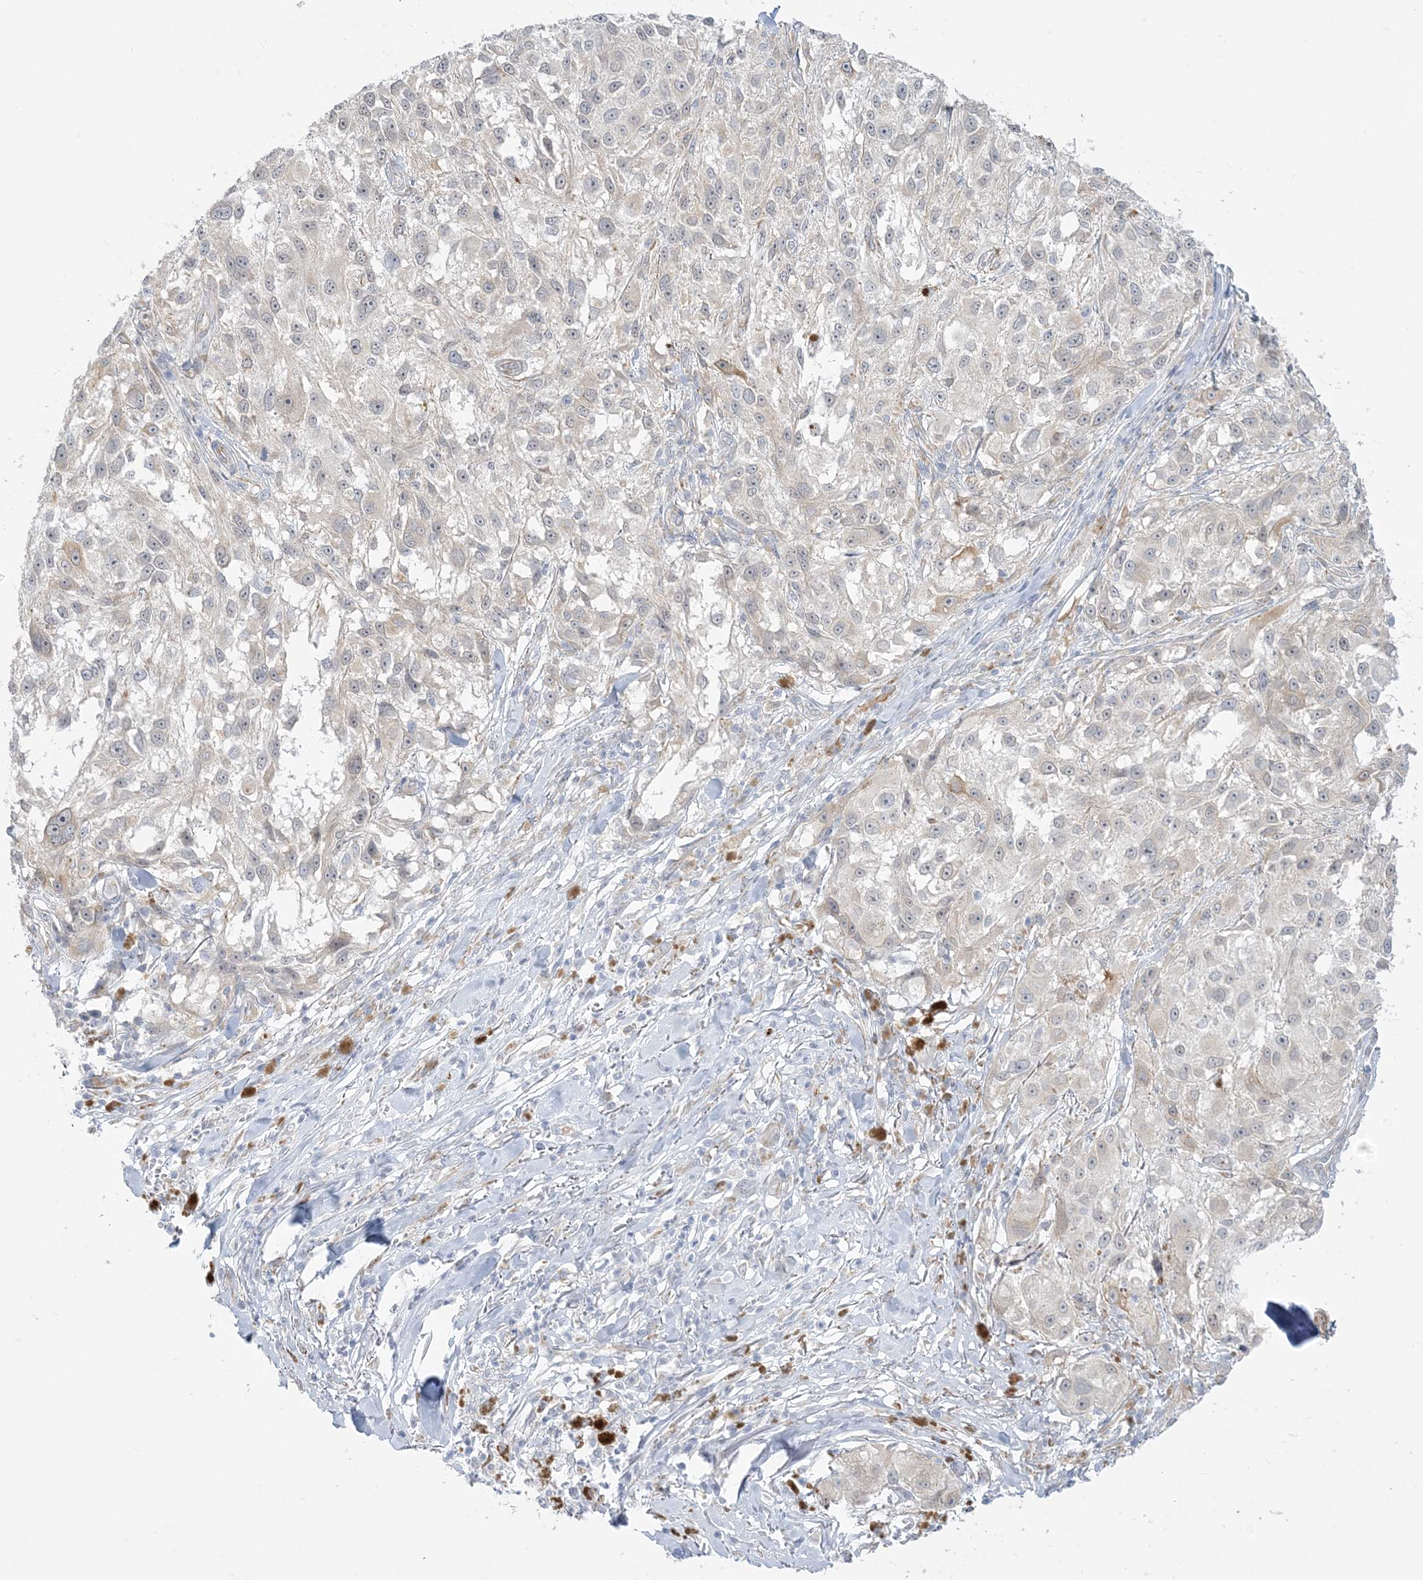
{"staining": {"intensity": "negative", "quantity": "none", "location": "none"}, "tissue": "melanoma", "cell_type": "Tumor cells", "image_type": "cancer", "snomed": [{"axis": "morphology", "description": "Necrosis, NOS"}, {"axis": "morphology", "description": "Malignant melanoma, NOS"}, {"axis": "topography", "description": "Skin"}], "caption": "A photomicrograph of human melanoma is negative for staining in tumor cells.", "gene": "ZC3H6", "patient": {"sex": "female", "age": 87}}